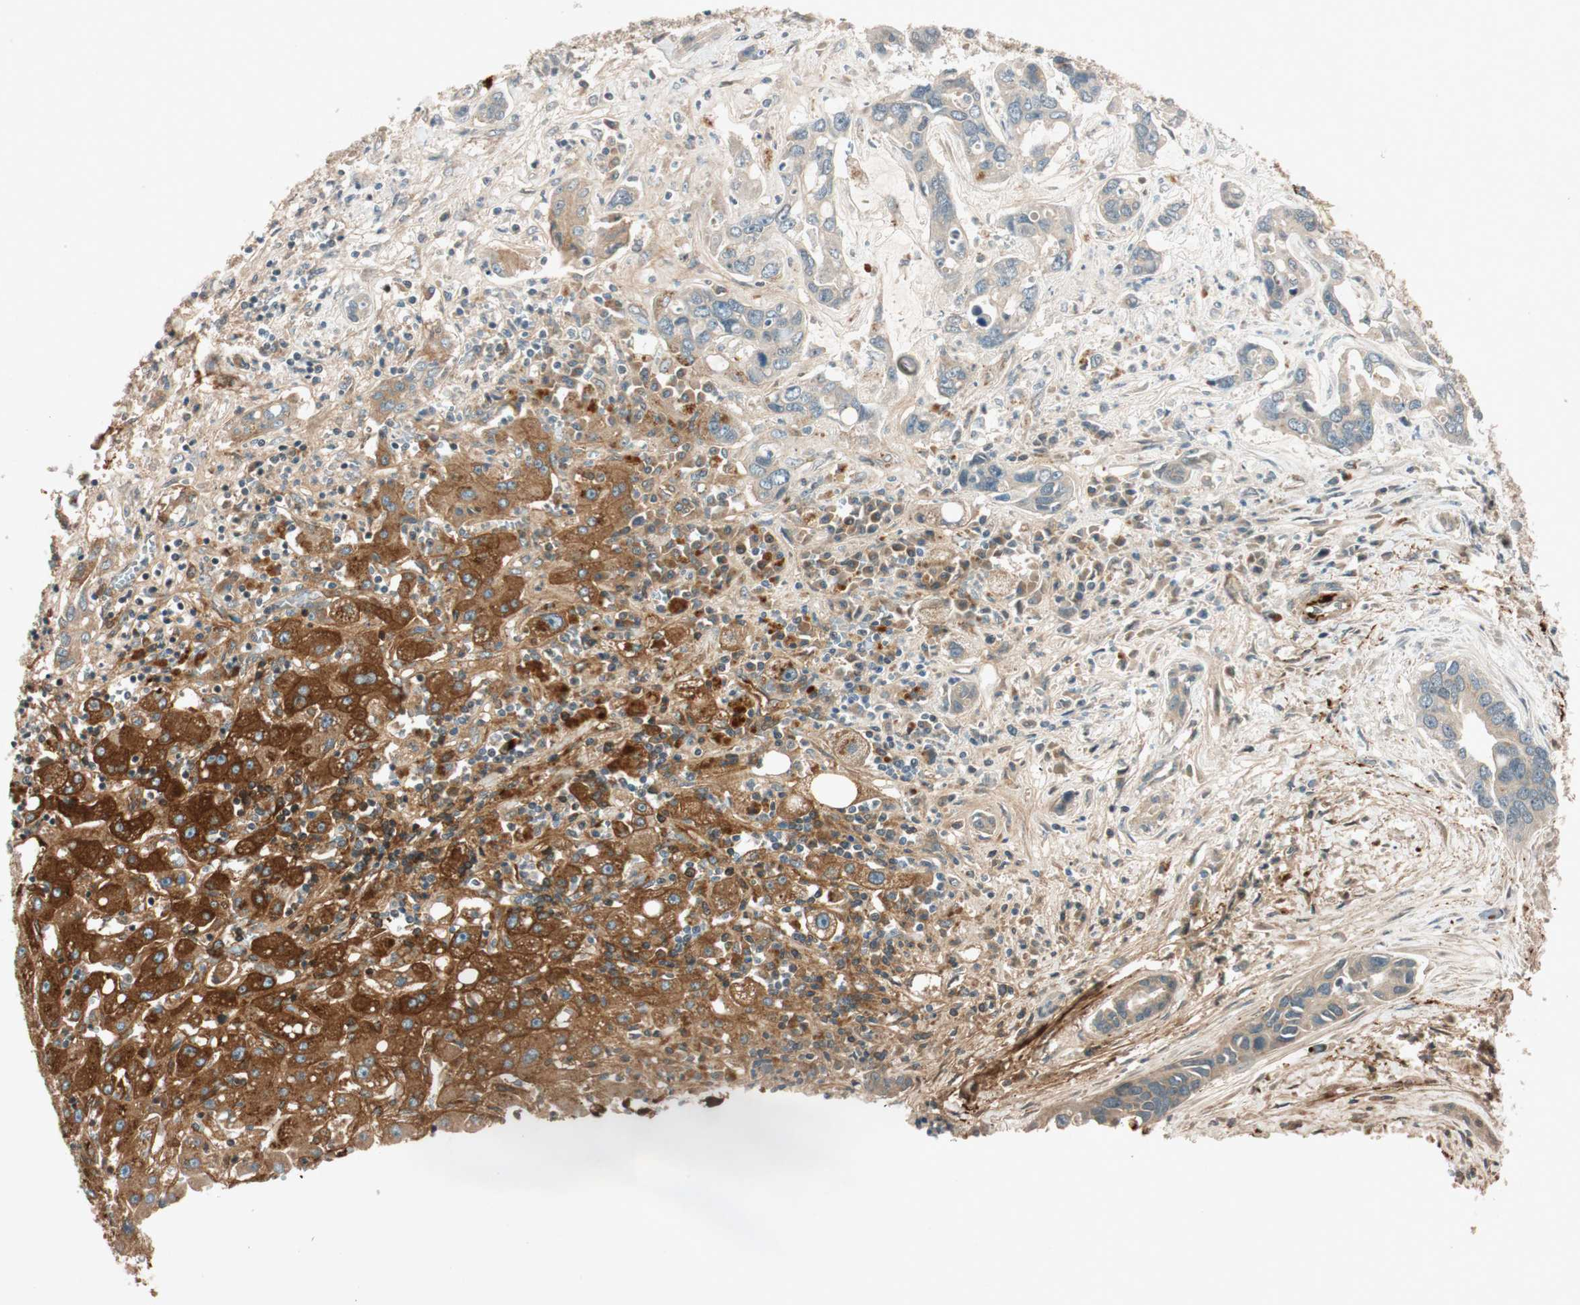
{"staining": {"intensity": "negative", "quantity": "none", "location": "none"}, "tissue": "liver cancer", "cell_type": "Tumor cells", "image_type": "cancer", "snomed": [{"axis": "morphology", "description": "Cholangiocarcinoma"}, {"axis": "topography", "description": "Liver"}], "caption": "Immunohistochemical staining of human cholangiocarcinoma (liver) reveals no significant staining in tumor cells.", "gene": "EPHA6", "patient": {"sex": "female", "age": 65}}